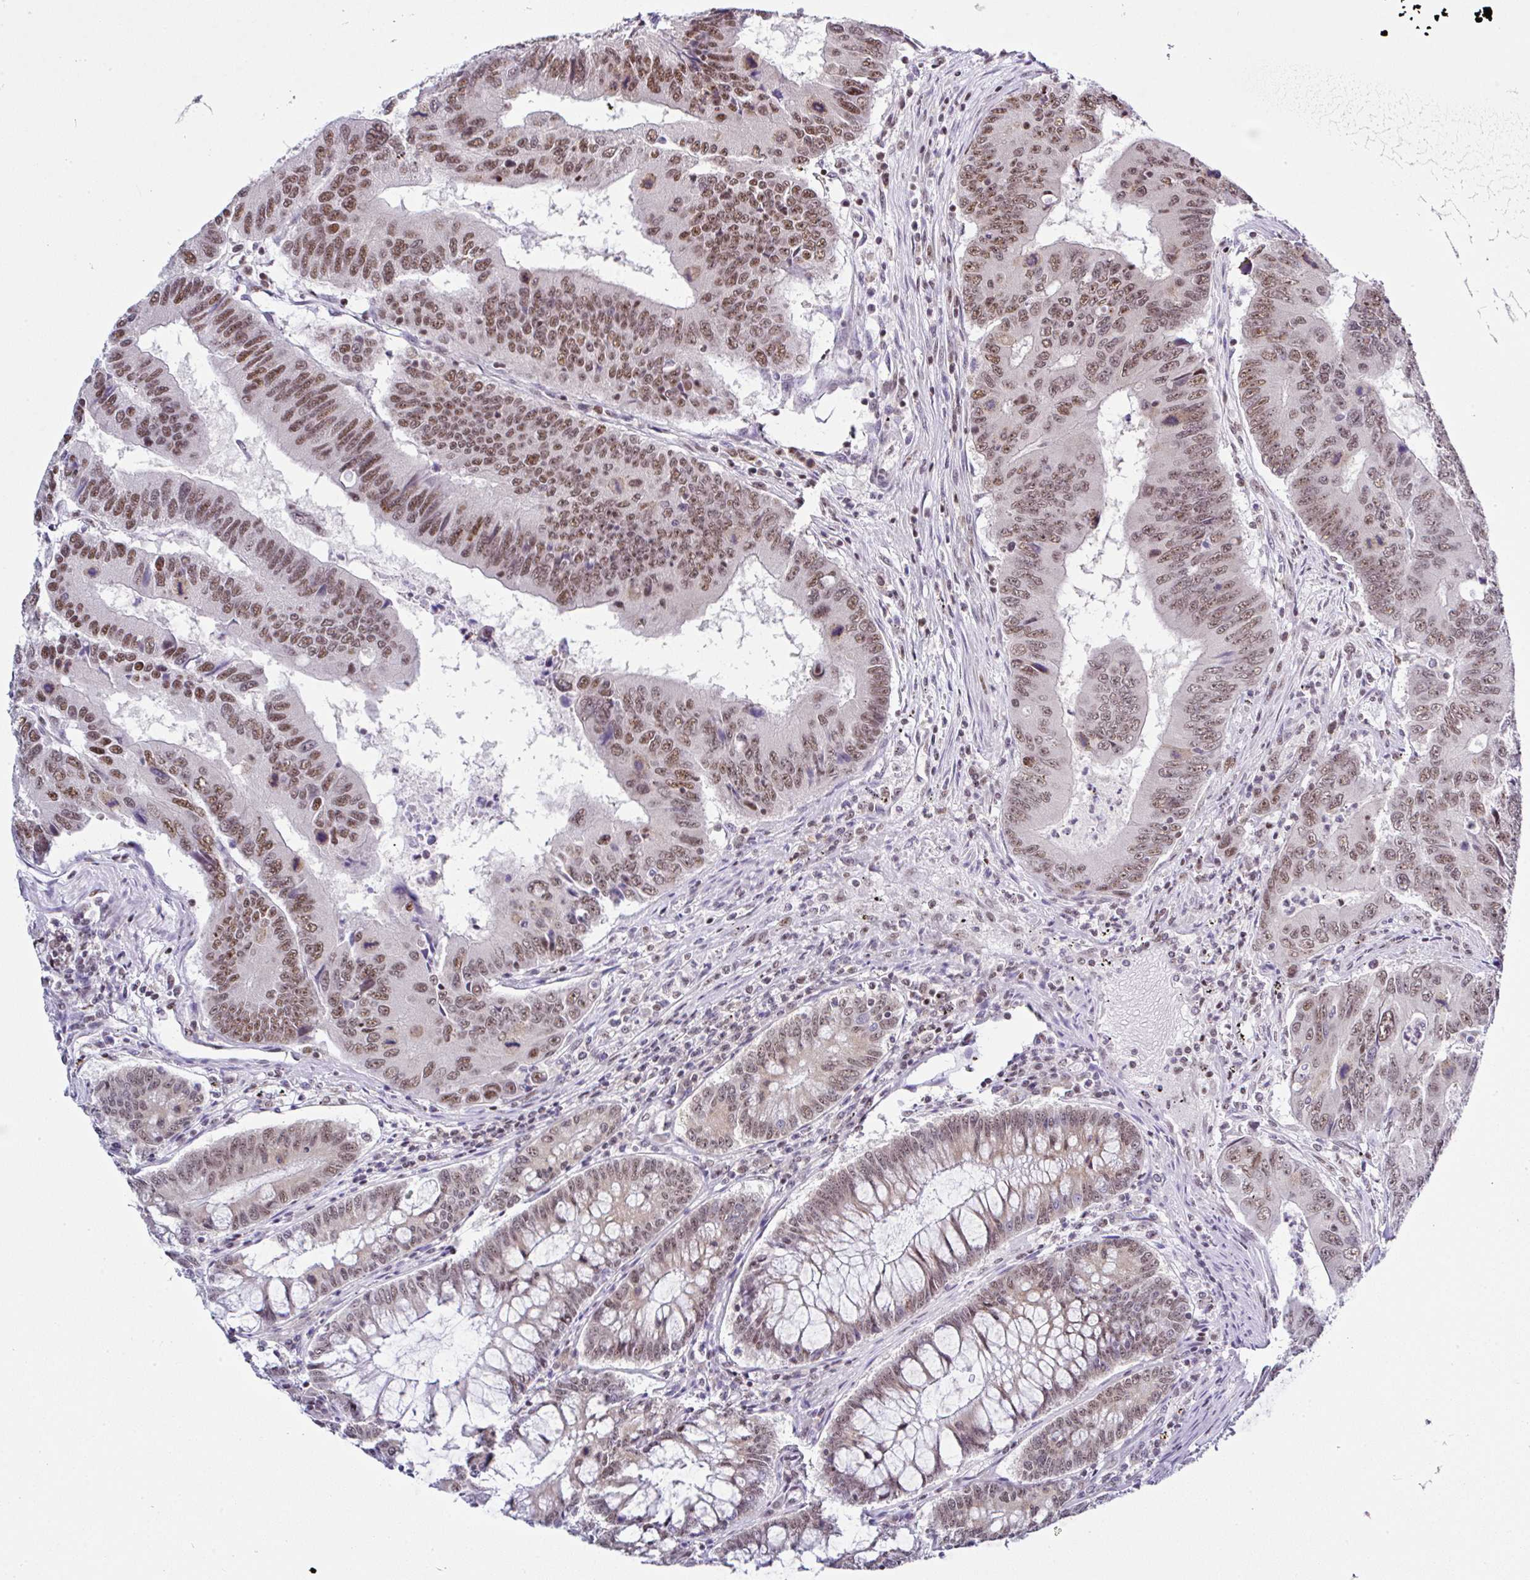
{"staining": {"intensity": "moderate", "quantity": ">75%", "location": "nuclear"}, "tissue": "colorectal cancer", "cell_type": "Tumor cells", "image_type": "cancer", "snomed": [{"axis": "morphology", "description": "Adenocarcinoma, NOS"}, {"axis": "topography", "description": "Colon"}], "caption": "Moderate nuclear positivity is appreciated in about >75% of tumor cells in colorectal cancer. (brown staining indicates protein expression, while blue staining denotes nuclei).", "gene": "PTPN2", "patient": {"sex": "male", "age": 53}}